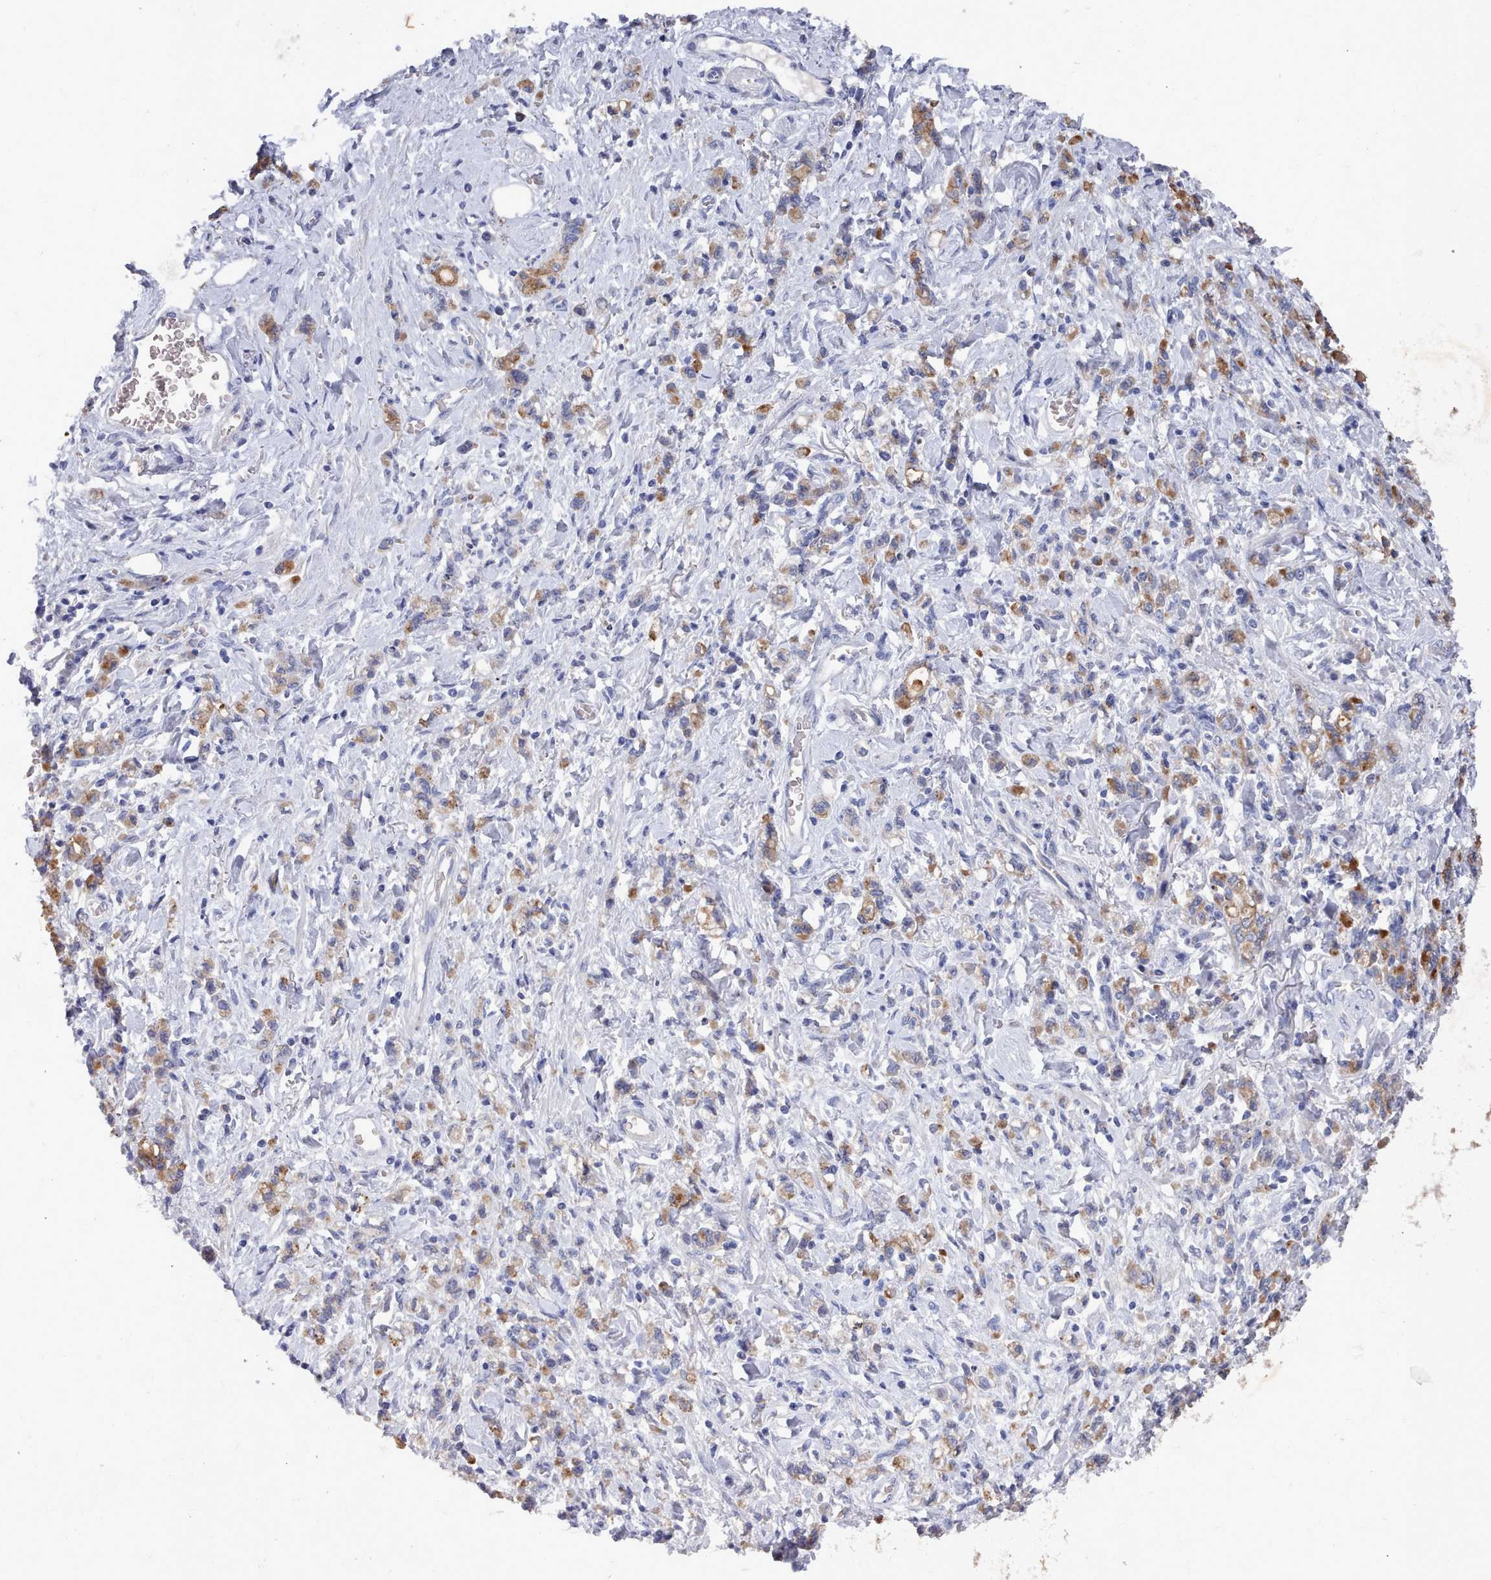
{"staining": {"intensity": "moderate", "quantity": "25%-75%", "location": "cytoplasmic/membranous"}, "tissue": "stomach cancer", "cell_type": "Tumor cells", "image_type": "cancer", "snomed": [{"axis": "morphology", "description": "Adenocarcinoma, NOS"}, {"axis": "topography", "description": "Stomach"}], "caption": "Protein expression analysis of human stomach cancer (adenocarcinoma) reveals moderate cytoplasmic/membranous staining in approximately 25%-75% of tumor cells. (Brightfield microscopy of DAB IHC at high magnification).", "gene": "ACAD11", "patient": {"sex": "male", "age": 77}}